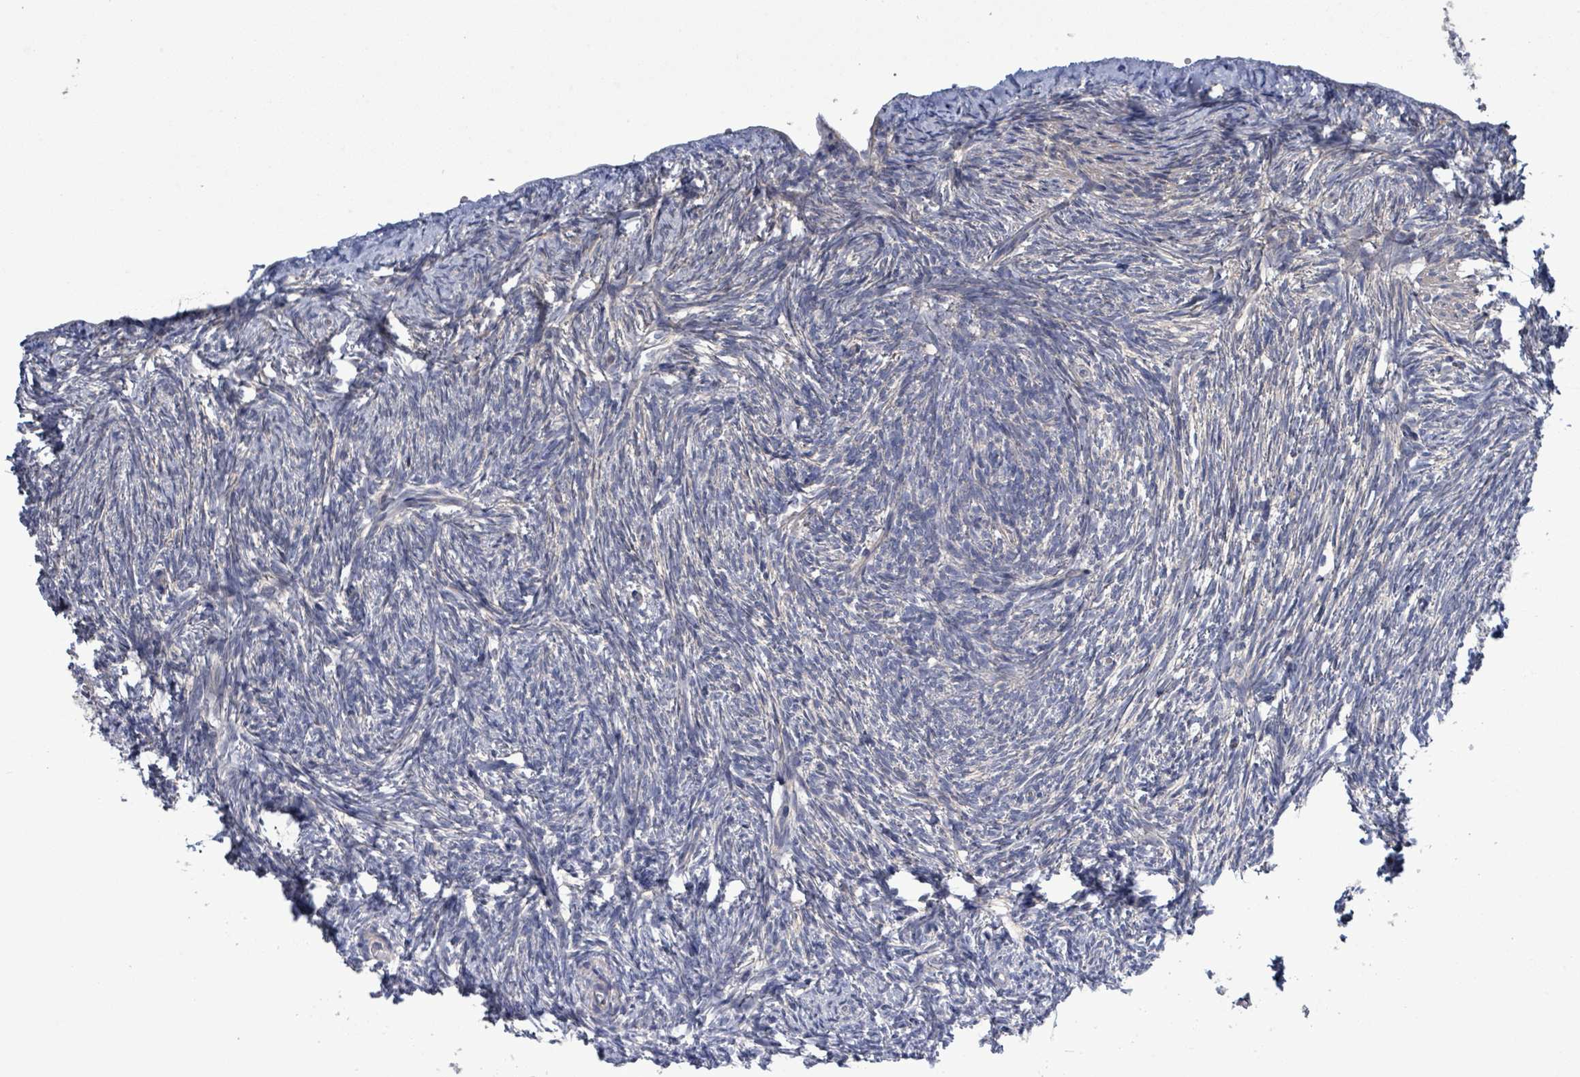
{"staining": {"intensity": "negative", "quantity": "none", "location": "none"}, "tissue": "ovary", "cell_type": "Ovarian stroma cells", "image_type": "normal", "snomed": [{"axis": "morphology", "description": "Normal tissue, NOS"}, {"axis": "topography", "description": "Ovary"}], "caption": "Protein analysis of benign ovary shows no significant positivity in ovarian stroma cells.", "gene": "HRAS", "patient": {"sex": "female", "age": 51}}